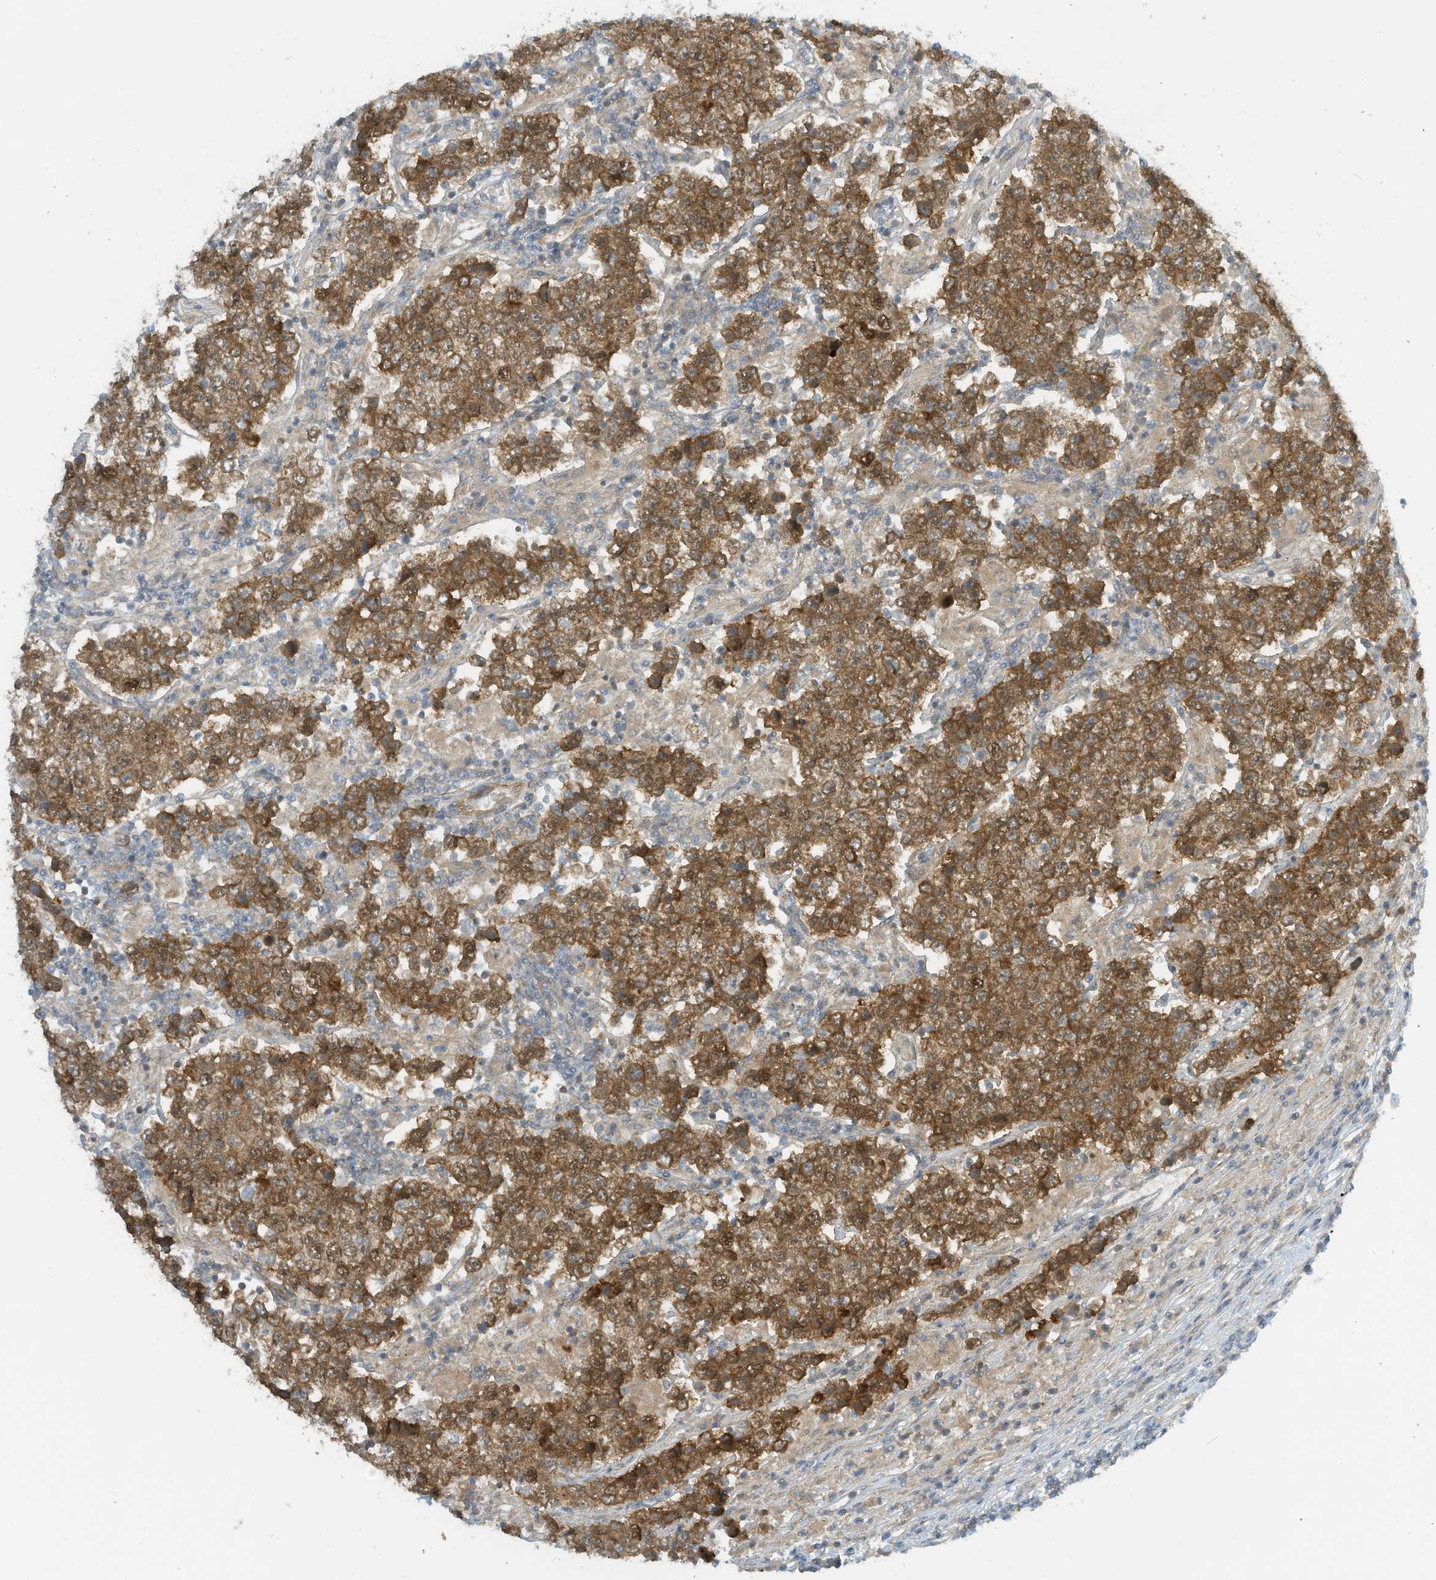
{"staining": {"intensity": "moderate", "quantity": ">75%", "location": "cytoplasmic/membranous"}, "tissue": "testis cancer", "cell_type": "Tumor cells", "image_type": "cancer", "snomed": [{"axis": "morphology", "description": "Normal tissue, NOS"}, {"axis": "morphology", "description": "Urothelial carcinoma, High grade"}, {"axis": "morphology", "description": "Seminoma, NOS"}, {"axis": "morphology", "description": "Carcinoma, Embryonal, NOS"}, {"axis": "topography", "description": "Urinary bladder"}, {"axis": "topography", "description": "Testis"}], "caption": "DAB (3,3'-diaminobenzidine) immunohistochemical staining of testis seminoma reveals moderate cytoplasmic/membranous protein expression in approximately >75% of tumor cells.", "gene": "FSD1L", "patient": {"sex": "male", "age": 41}}